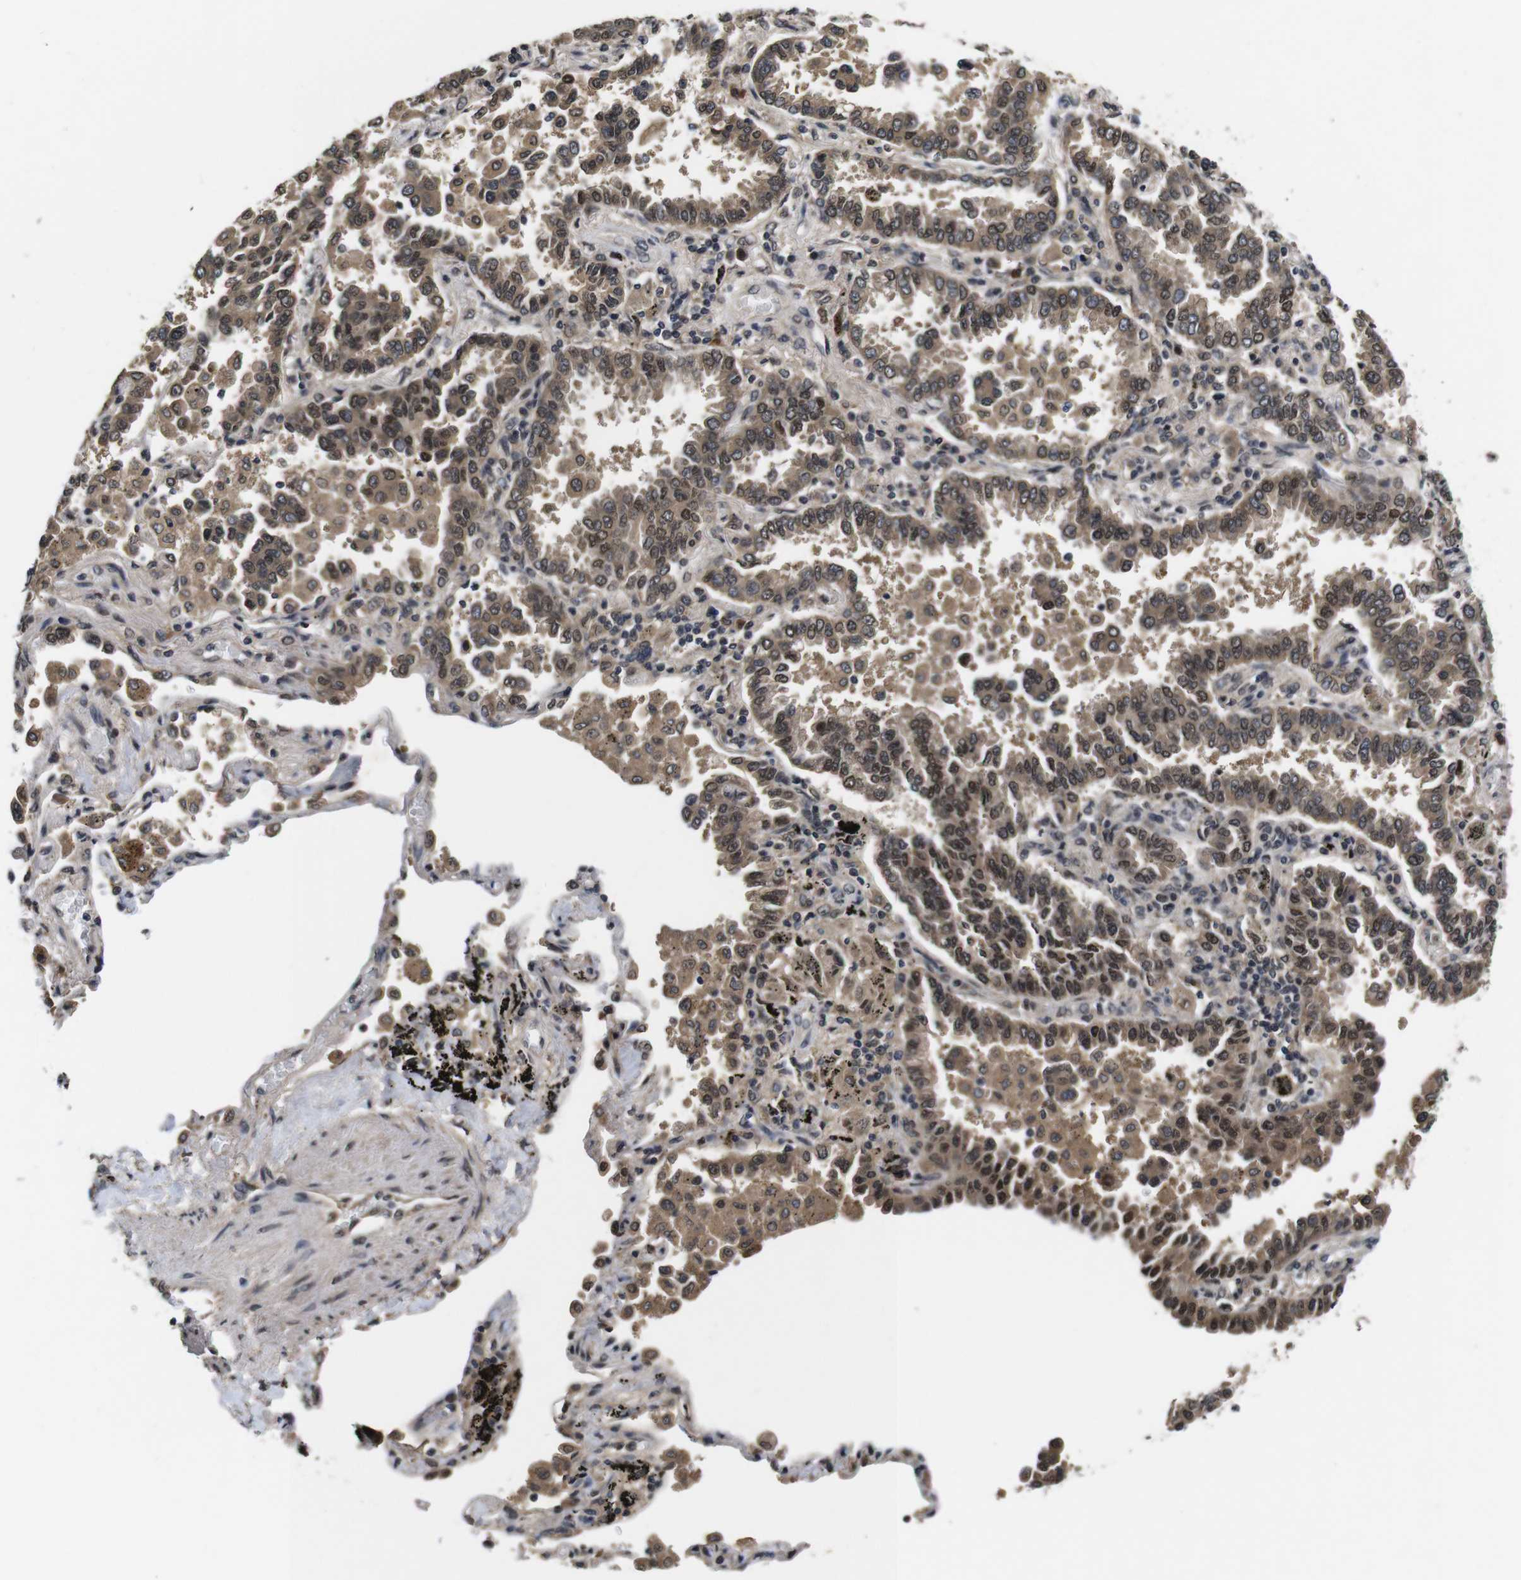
{"staining": {"intensity": "moderate", "quantity": ">75%", "location": "cytoplasmic/membranous,nuclear"}, "tissue": "lung cancer", "cell_type": "Tumor cells", "image_type": "cancer", "snomed": [{"axis": "morphology", "description": "Normal tissue, NOS"}, {"axis": "morphology", "description": "Adenocarcinoma, NOS"}, {"axis": "topography", "description": "Lung"}], "caption": "This is a histology image of immunohistochemistry staining of lung adenocarcinoma, which shows moderate expression in the cytoplasmic/membranous and nuclear of tumor cells.", "gene": "ZBTB46", "patient": {"sex": "male", "age": 59}}